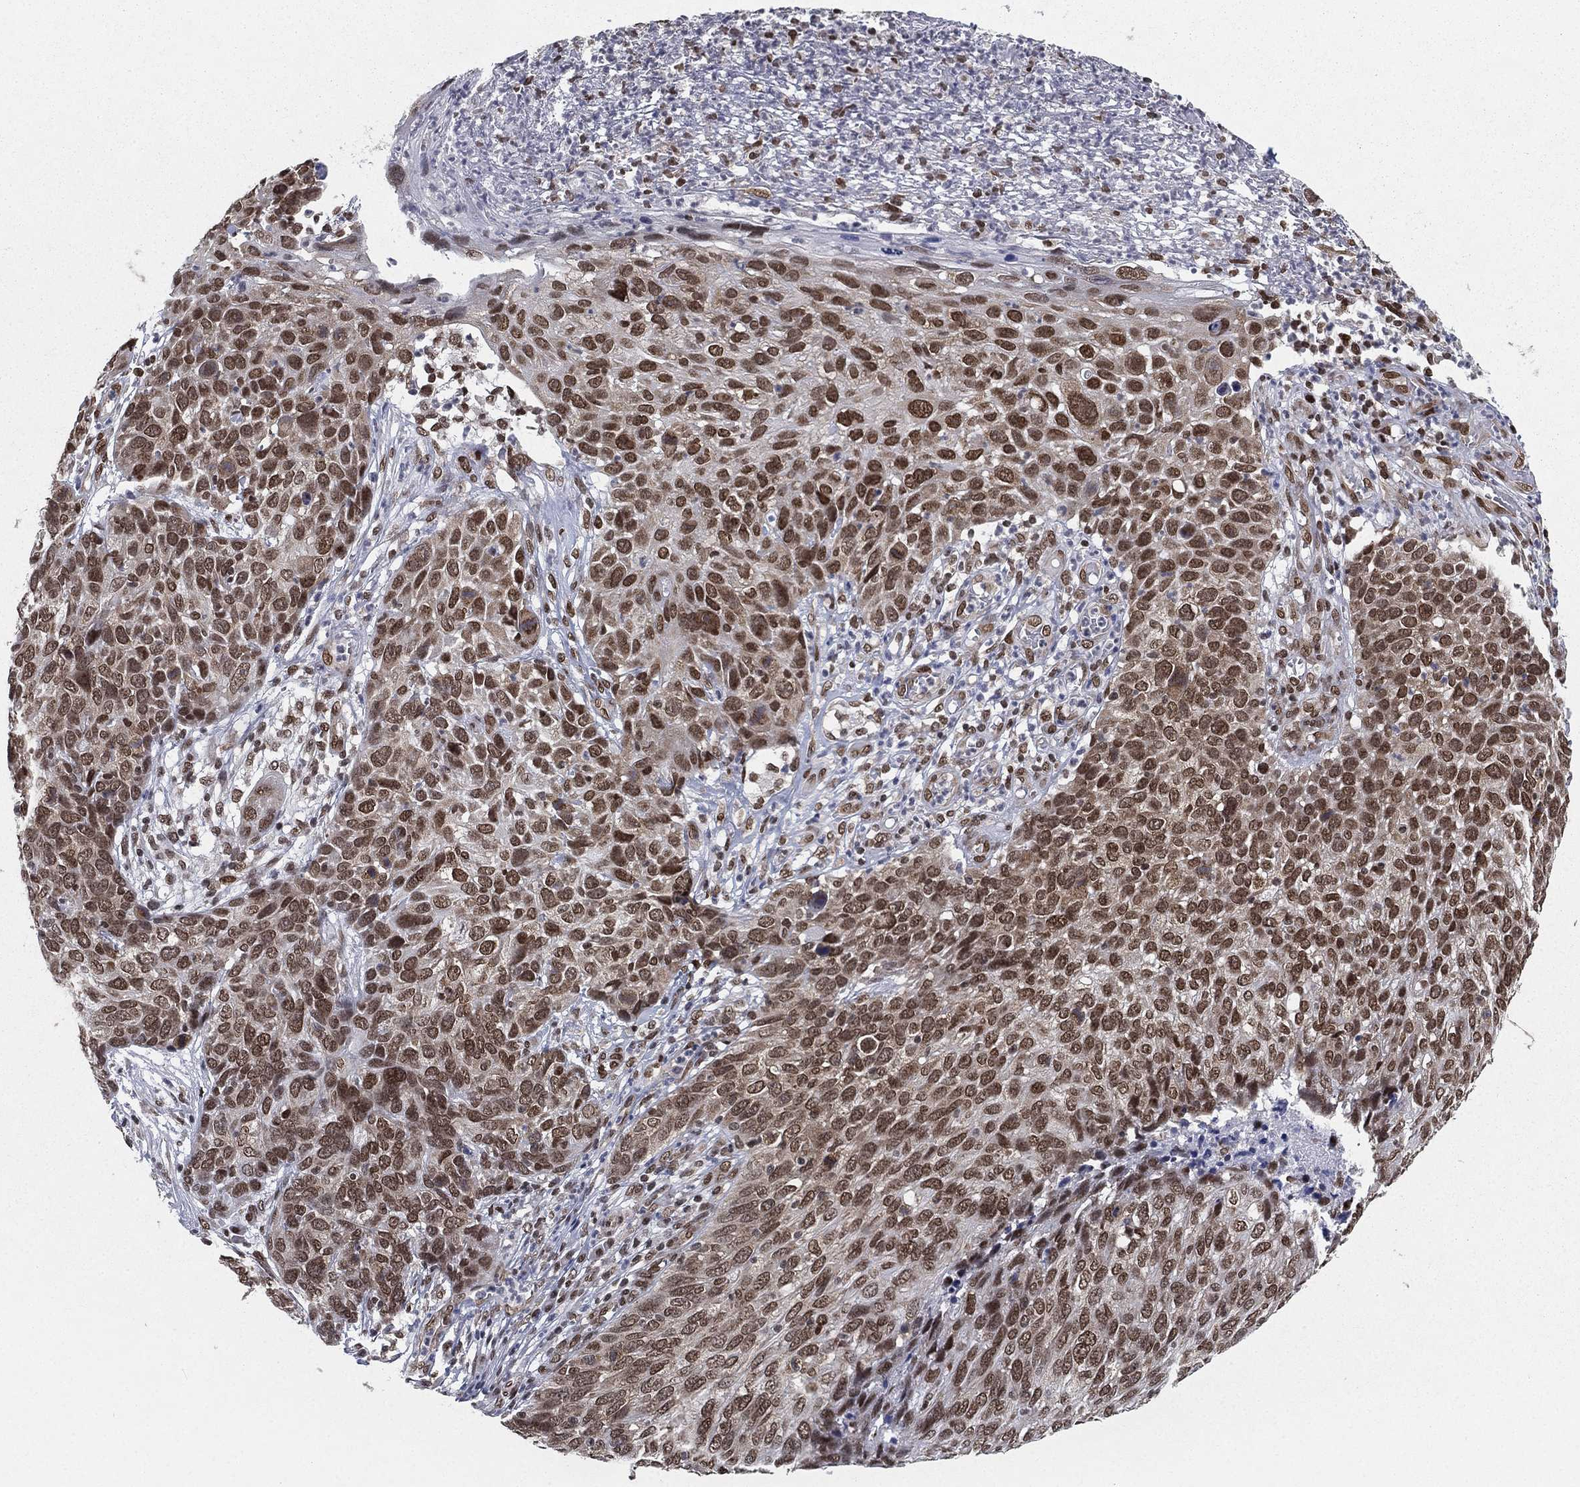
{"staining": {"intensity": "strong", "quantity": ">75%", "location": "nuclear"}, "tissue": "skin cancer", "cell_type": "Tumor cells", "image_type": "cancer", "snomed": [{"axis": "morphology", "description": "Squamous cell carcinoma, NOS"}, {"axis": "topography", "description": "Skin"}], "caption": "Strong nuclear staining is appreciated in approximately >75% of tumor cells in squamous cell carcinoma (skin).", "gene": "FUBP3", "patient": {"sex": "male", "age": 92}}